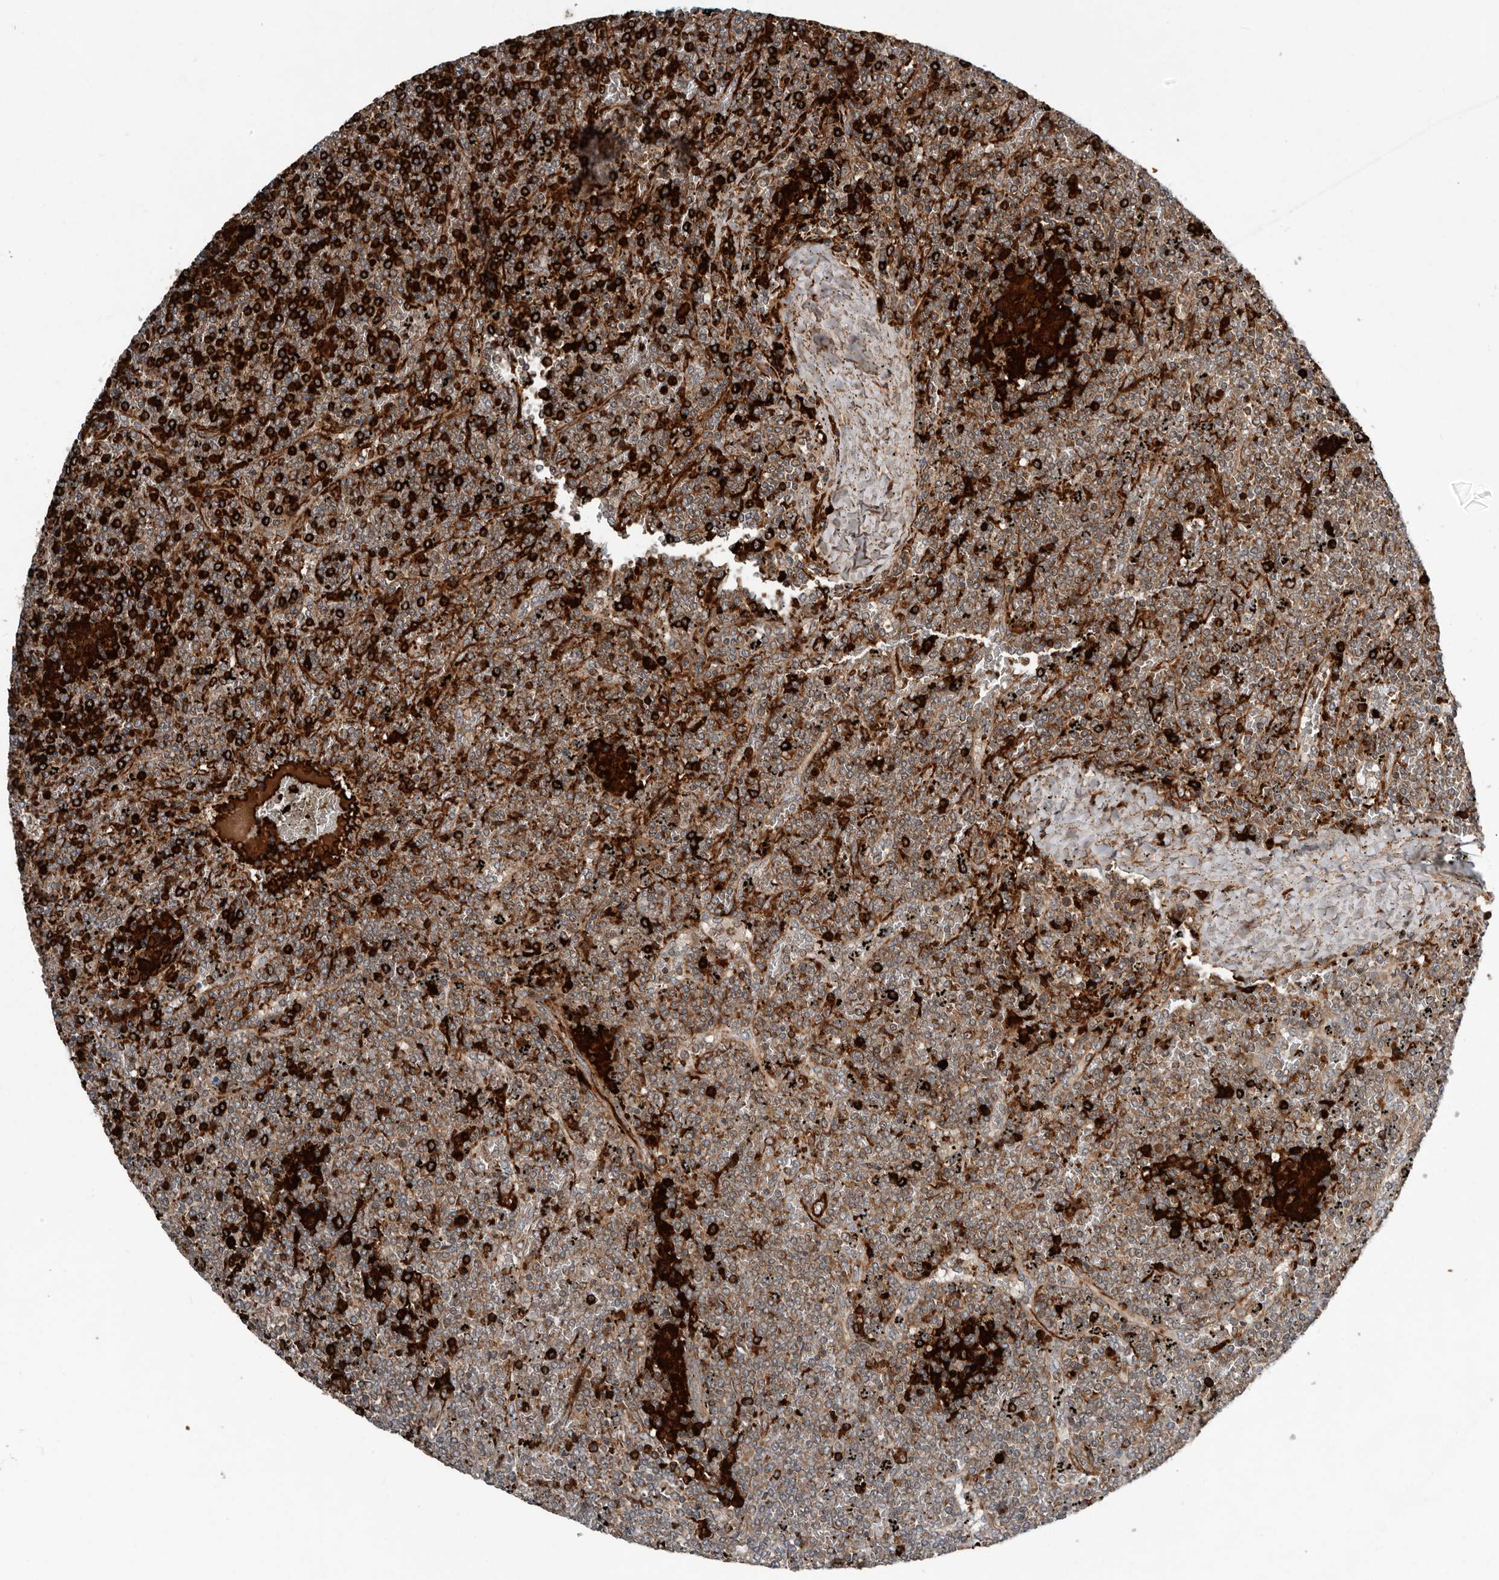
{"staining": {"intensity": "strong", "quantity": "25%-75%", "location": "cytoplasmic/membranous"}, "tissue": "lymphoma", "cell_type": "Tumor cells", "image_type": "cancer", "snomed": [{"axis": "morphology", "description": "Malignant lymphoma, non-Hodgkin's type, Low grade"}, {"axis": "topography", "description": "Spleen"}], "caption": "Immunohistochemistry histopathology image of human malignant lymphoma, non-Hodgkin's type (low-grade) stained for a protein (brown), which demonstrates high levels of strong cytoplasmic/membranous positivity in approximately 25%-75% of tumor cells.", "gene": "FBXO31", "patient": {"sex": "female", "age": 19}}